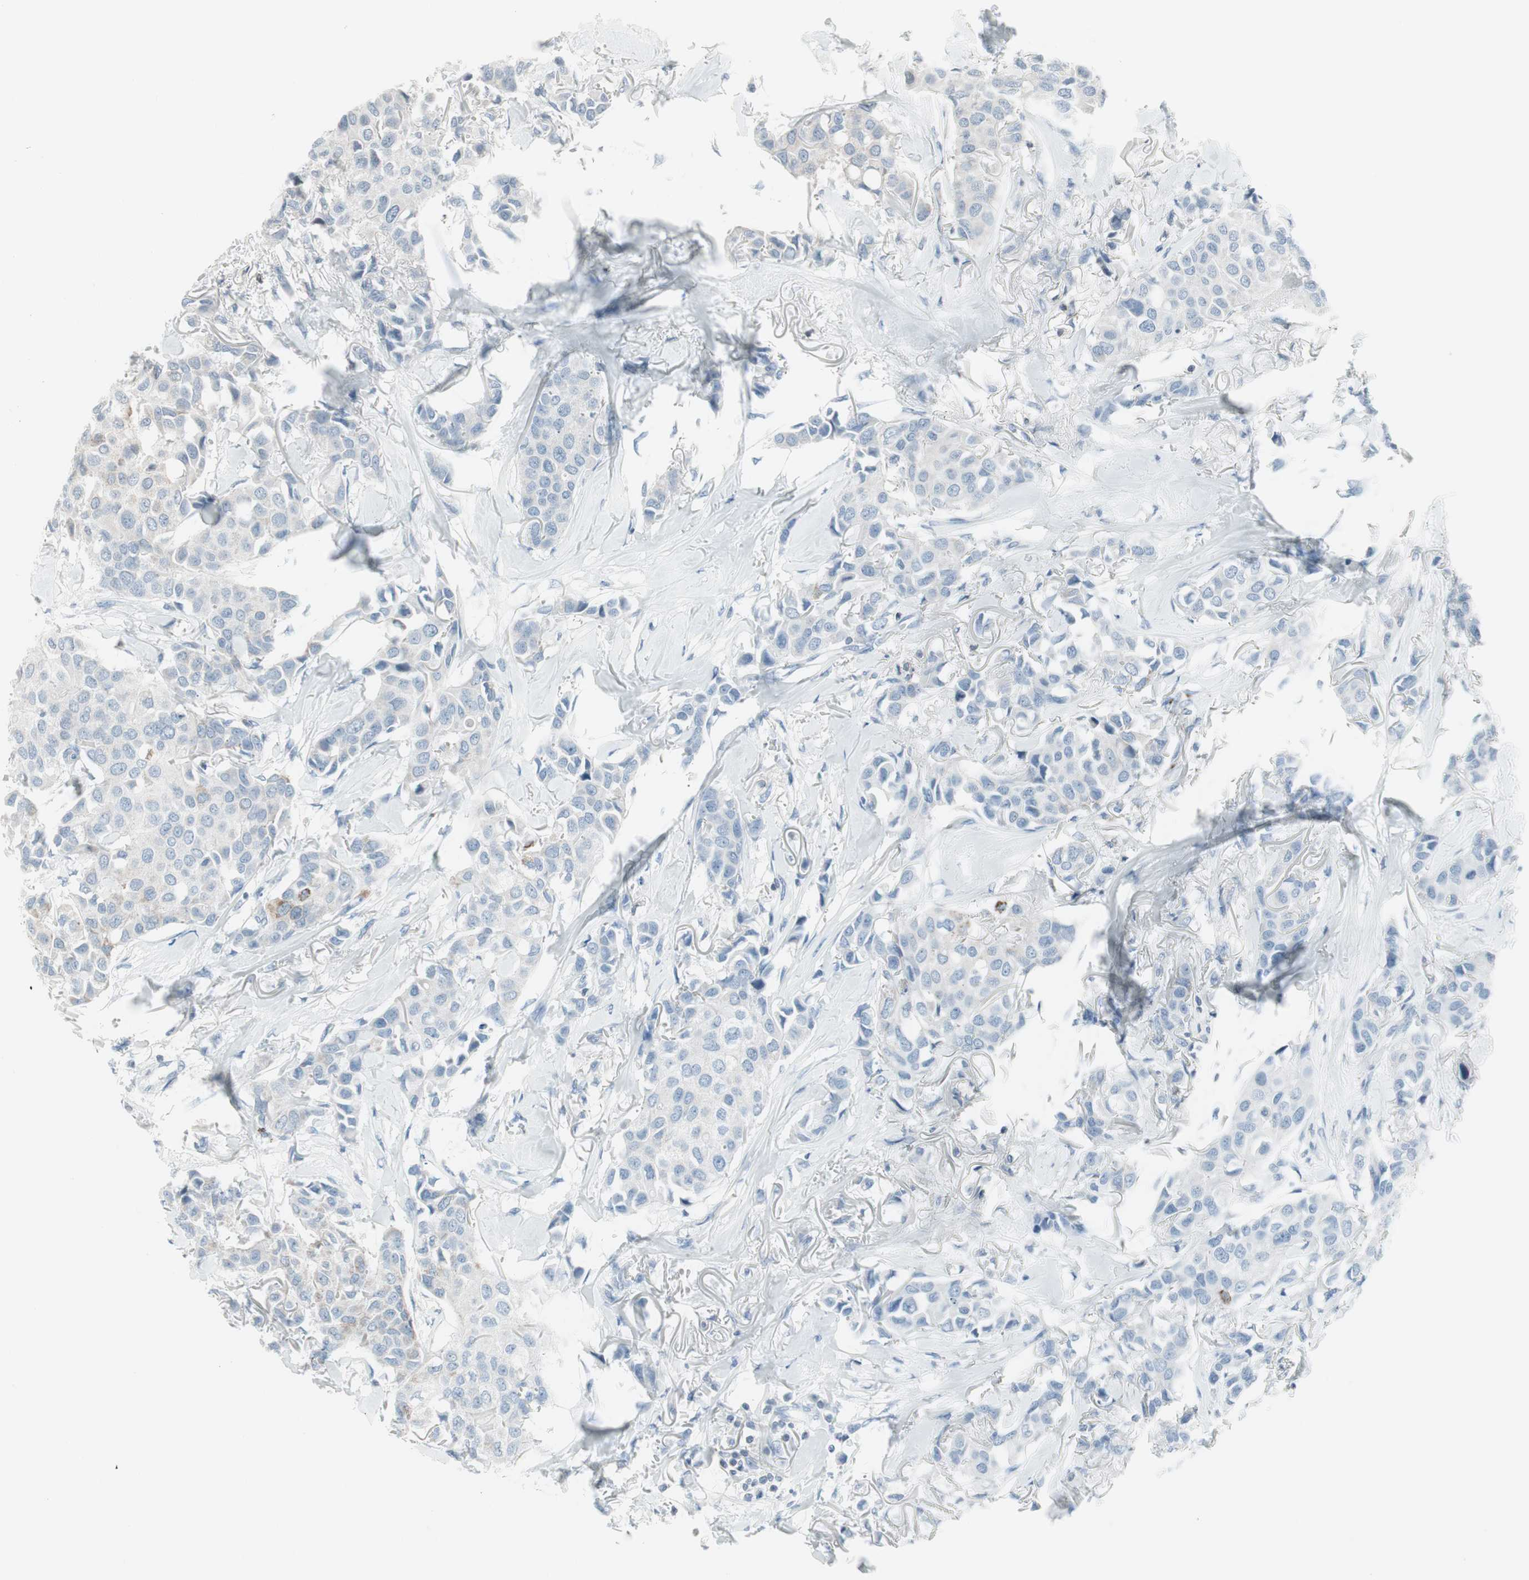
{"staining": {"intensity": "moderate", "quantity": "<25%", "location": "cytoplasmic/membranous"}, "tissue": "breast cancer", "cell_type": "Tumor cells", "image_type": "cancer", "snomed": [{"axis": "morphology", "description": "Duct carcinoma"}, {"axis": "topography", "description": "Breast"}], "caption": "Moderate cytoplasmic/membranous protein expression is appreciated in approximately <25% of tumor cells in breast invasive ductal carcinoma. The staining was performed using DAB to visualize the protein expression in brown, while the nuclei were stained in blue with hematoxylin (Magnification: 20x).", "gene": "ARG2", "patient": {"sex": "female", "age": 80}}